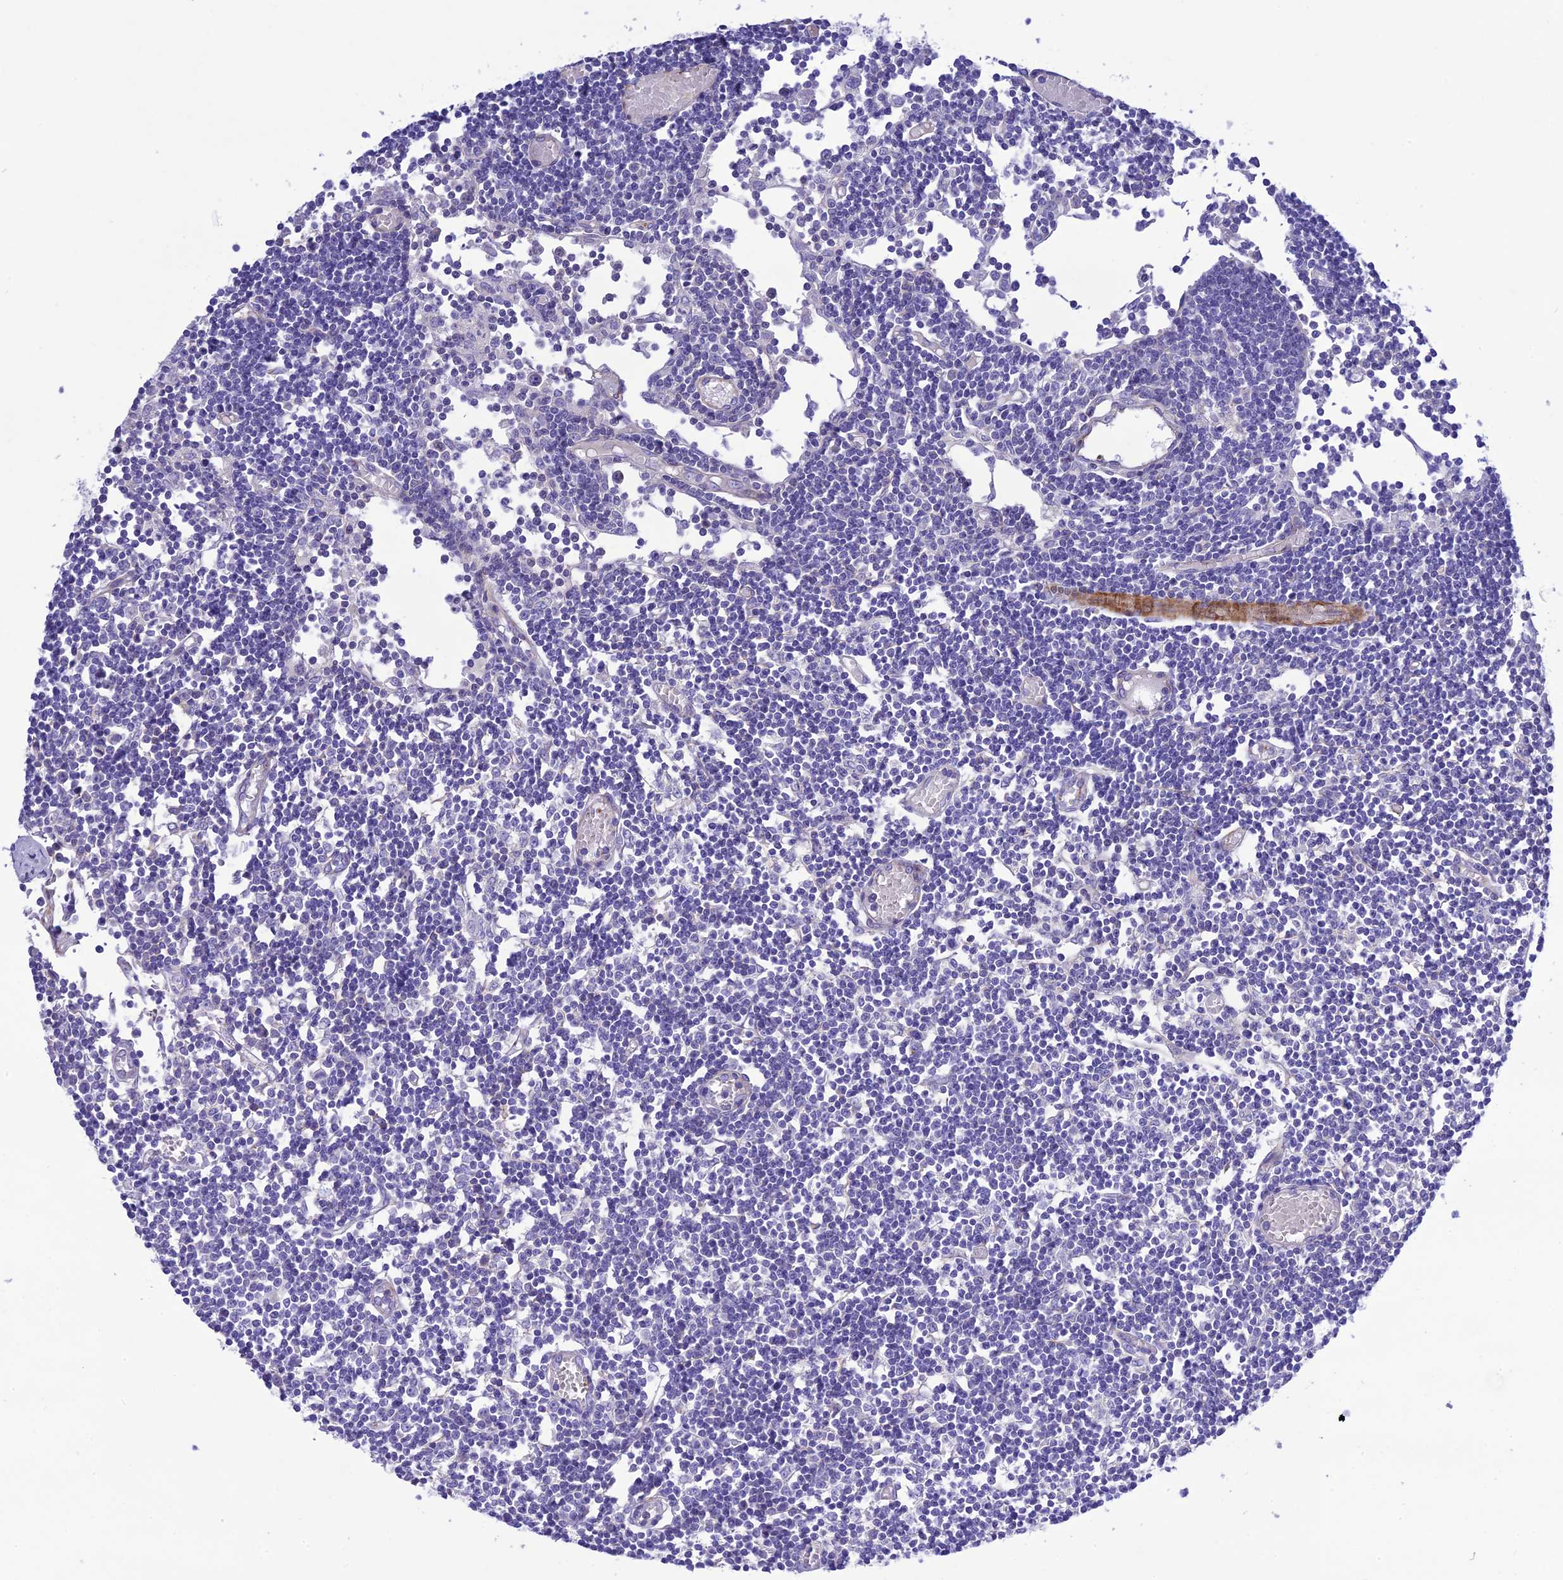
{"staining": {"intensity": "negative", "quantity": "none", "location": "none"}, "tissue": "lymph node", "cell_type": "Germinal center cells", "image_type": "normal", "snomed": [{"axis": "morphology", "description": "Normal tissue, NOS"}, {"axis": "topography", "description": "Lymph node"}], "caption": "IHC photomicrograph of benign lymph node: human lymph node stained with DAB (3,3'-diaminobenzidine) shows no significant protein positivity in germinal center cells.", "gene": "FRA10AC1", "patient": {"sex": "female", "age": 11}}